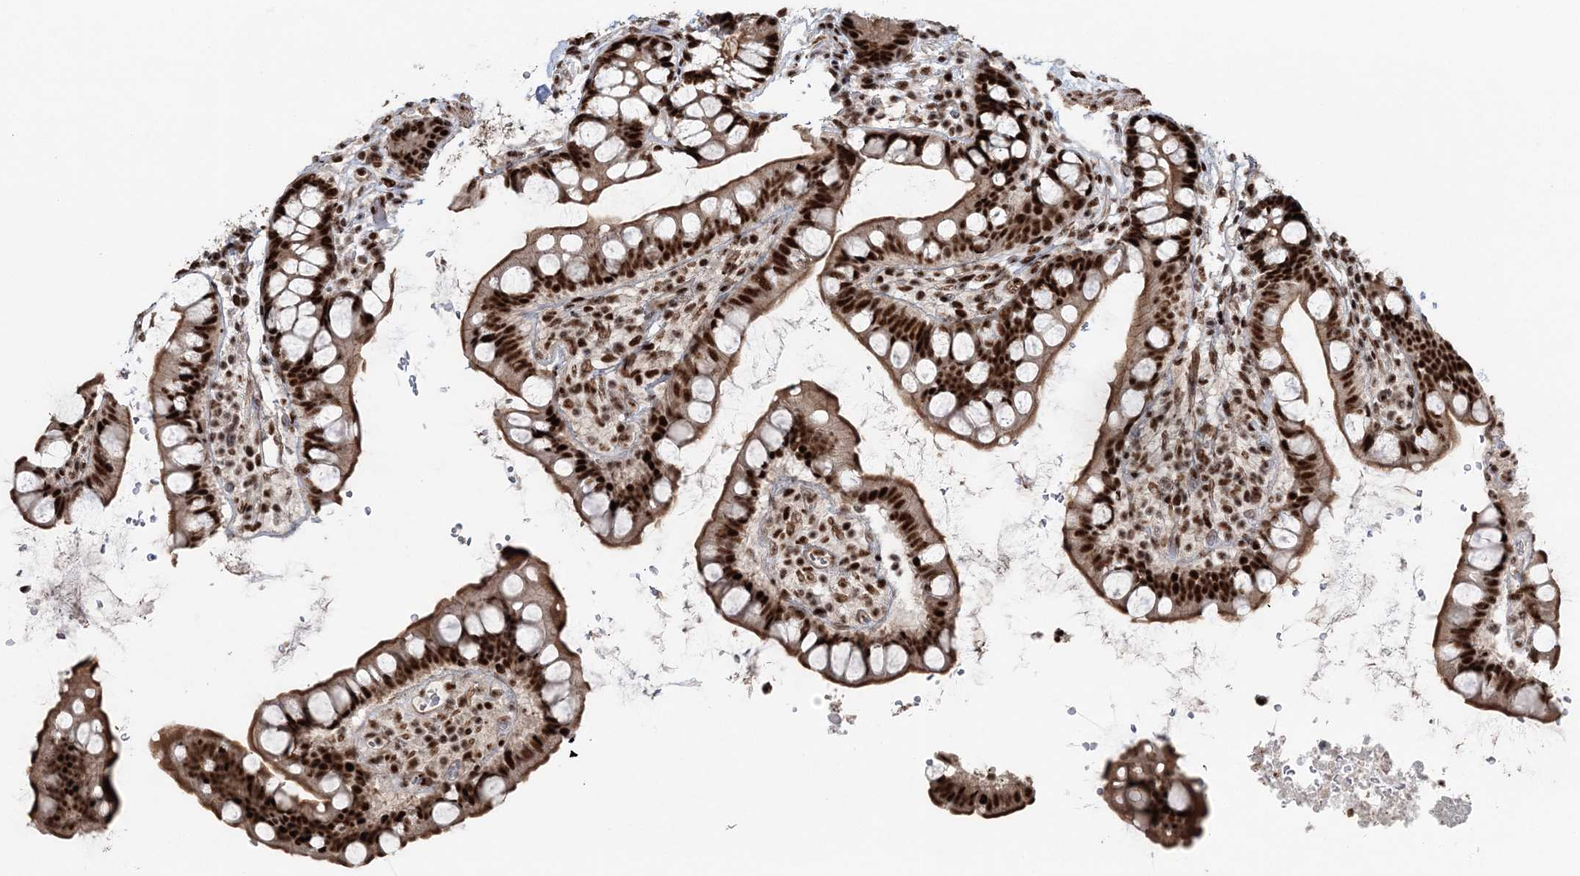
{"staining": {"intensity": "strong", "quantity": ">75%", "location": "nuclear"}, "tissue": "small intestine", "cell_type": "Glandular cells", "image_type": "normal", "snomed": [{"axis": "morphology", "description": "Normal tissue, NOS"}, {"axis": "topography", "description": "Smooth muscle"}, {"axis": "topography", "description": "Small intestine"}], "caption": "Immunohistochemical staining of benign human small intestine demonstrates strong nuclear protein expression in approximately >75% of glandular cells.", "gene": "EXOSC8", "patient": {"sex": "female", "age": 84}}